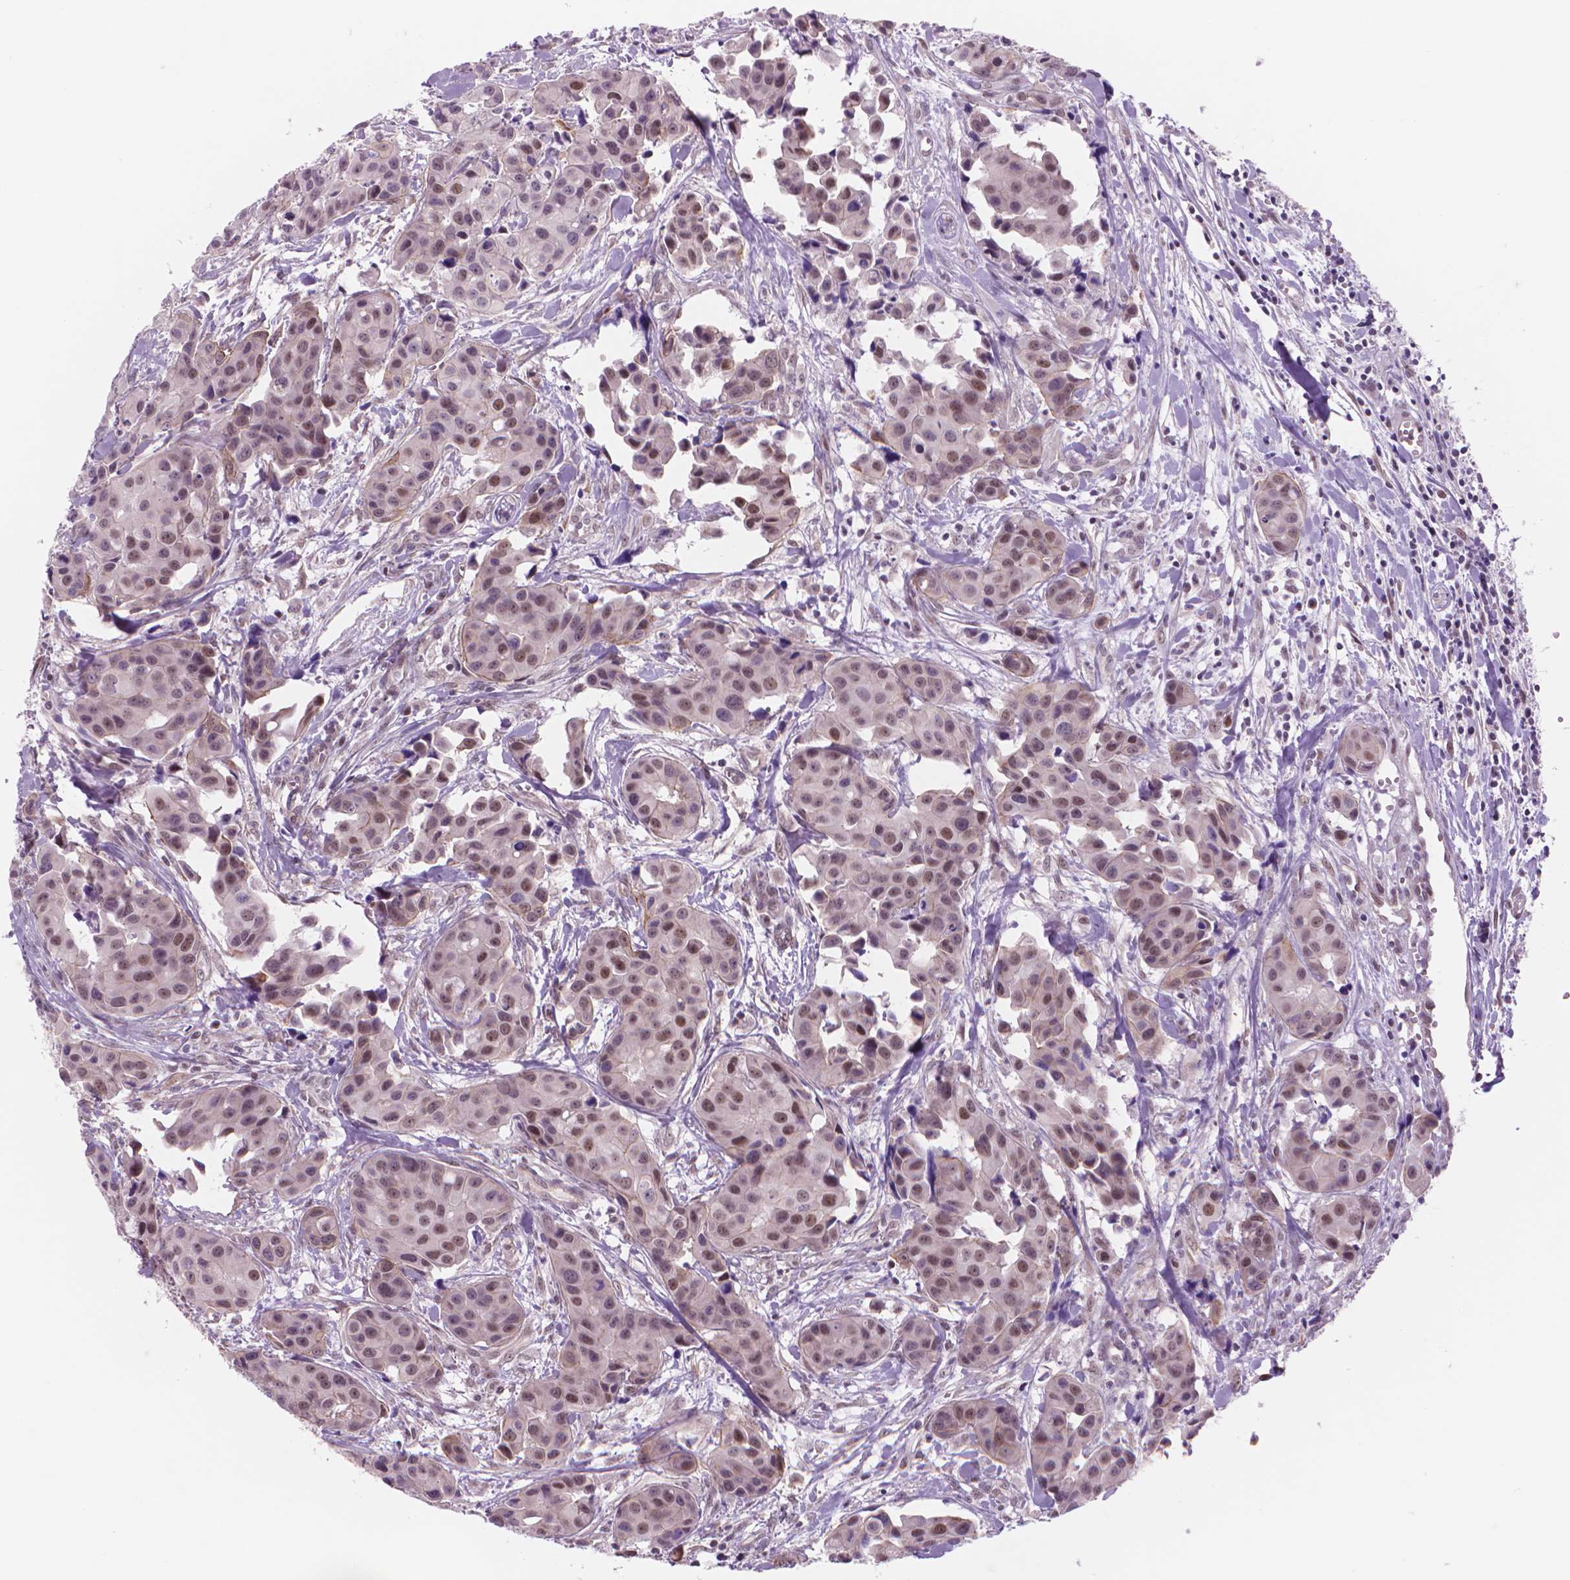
{"staining": {"intensity": "moderate", "quantity": "<25%", "location": "nuclear"}, "tissue": "head and neck cancer", "cell_type": "Tumor cells", "image_type": "cancer", "snomed": [{"axis": "morphology", "description": "Adenocarcinoma, NOS"}, {"axis": "topography", "description": "Head-Neck"}], "caption": "An image of head and neck cancer stained for a protein displays moderate nuclear brown staining in tumor cells.", "gene": "POLR3D", "patient": {"sex": "male", "age": 76}}